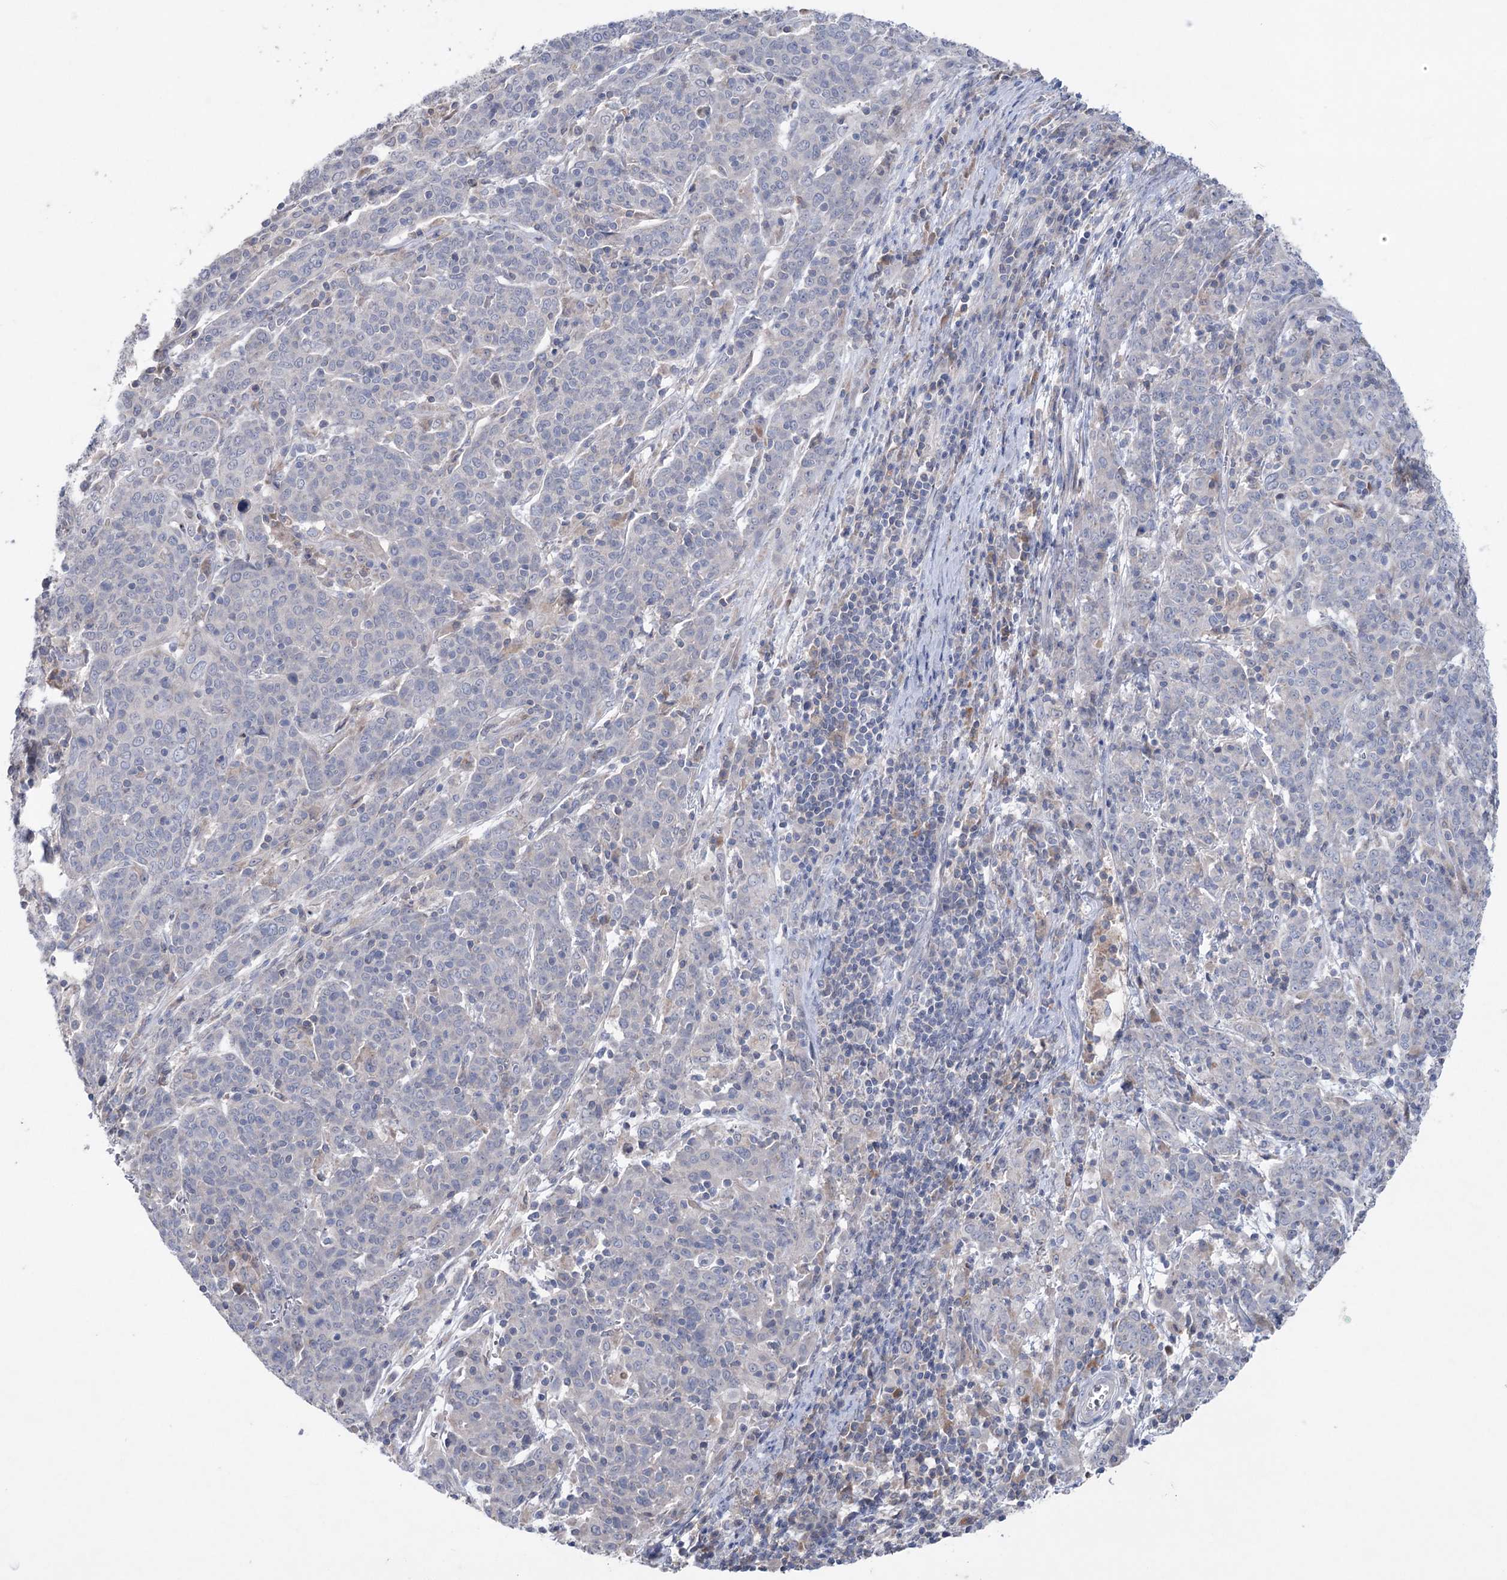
{"staining": {"intensity": "negative", "quantity": "none", "location": "none"}, "tissue": "cervical cancer", "cell_type": "Tumor cells", "image_type": "cancer", "snomed": [{"axis": "morphology", "description": "Squamous cell carcinoma, NOS"}, {"axis": "topography", "description": "Cervix"}], "caption": "The micrograph shows no staining of tumor cells in cervical cancer (squamous cell carcinoma).", "gene": "MTCH2", "patient": {"sex": "female", "age": 67}}